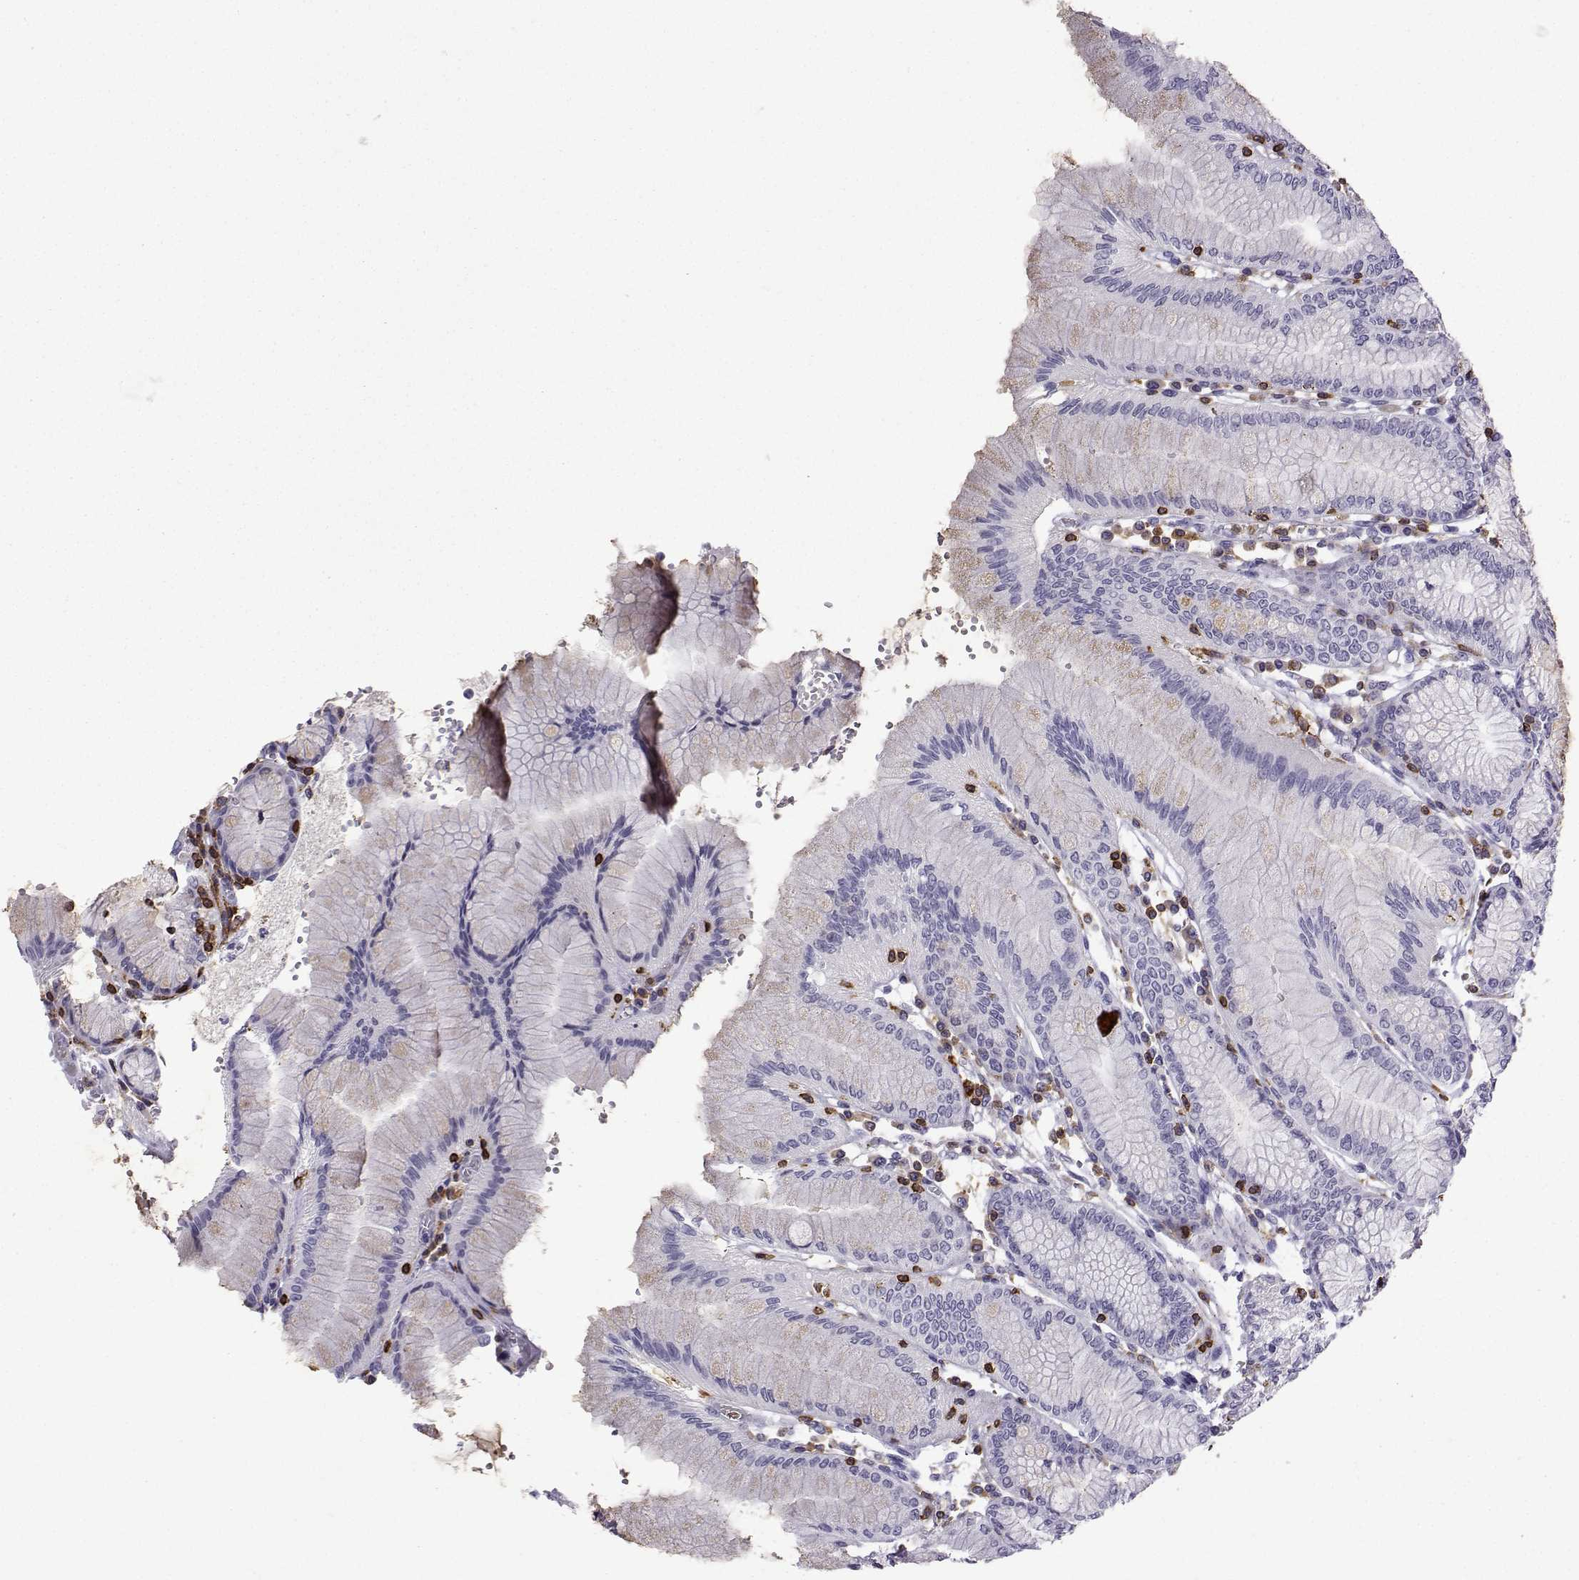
{"staining": {"intensity": "negative", "quantity": "none", "location": "none"}, "tissue": "stomach", "cell_type": "Glandular cells", "image_type": "normal", "snomed": [{"axis": "morphology", "description": "Normal tissue, NOS"}, {"axis": "topography", "description": "Skeletal muscle"}, {"axis": "topography", "description": "Stomach"}], "caption": "The IHC photomicrograph has no significant staining in glandular cells of stomach.", "gene": "DOCK10", "patient": {"sex": "female", "age": 57}}